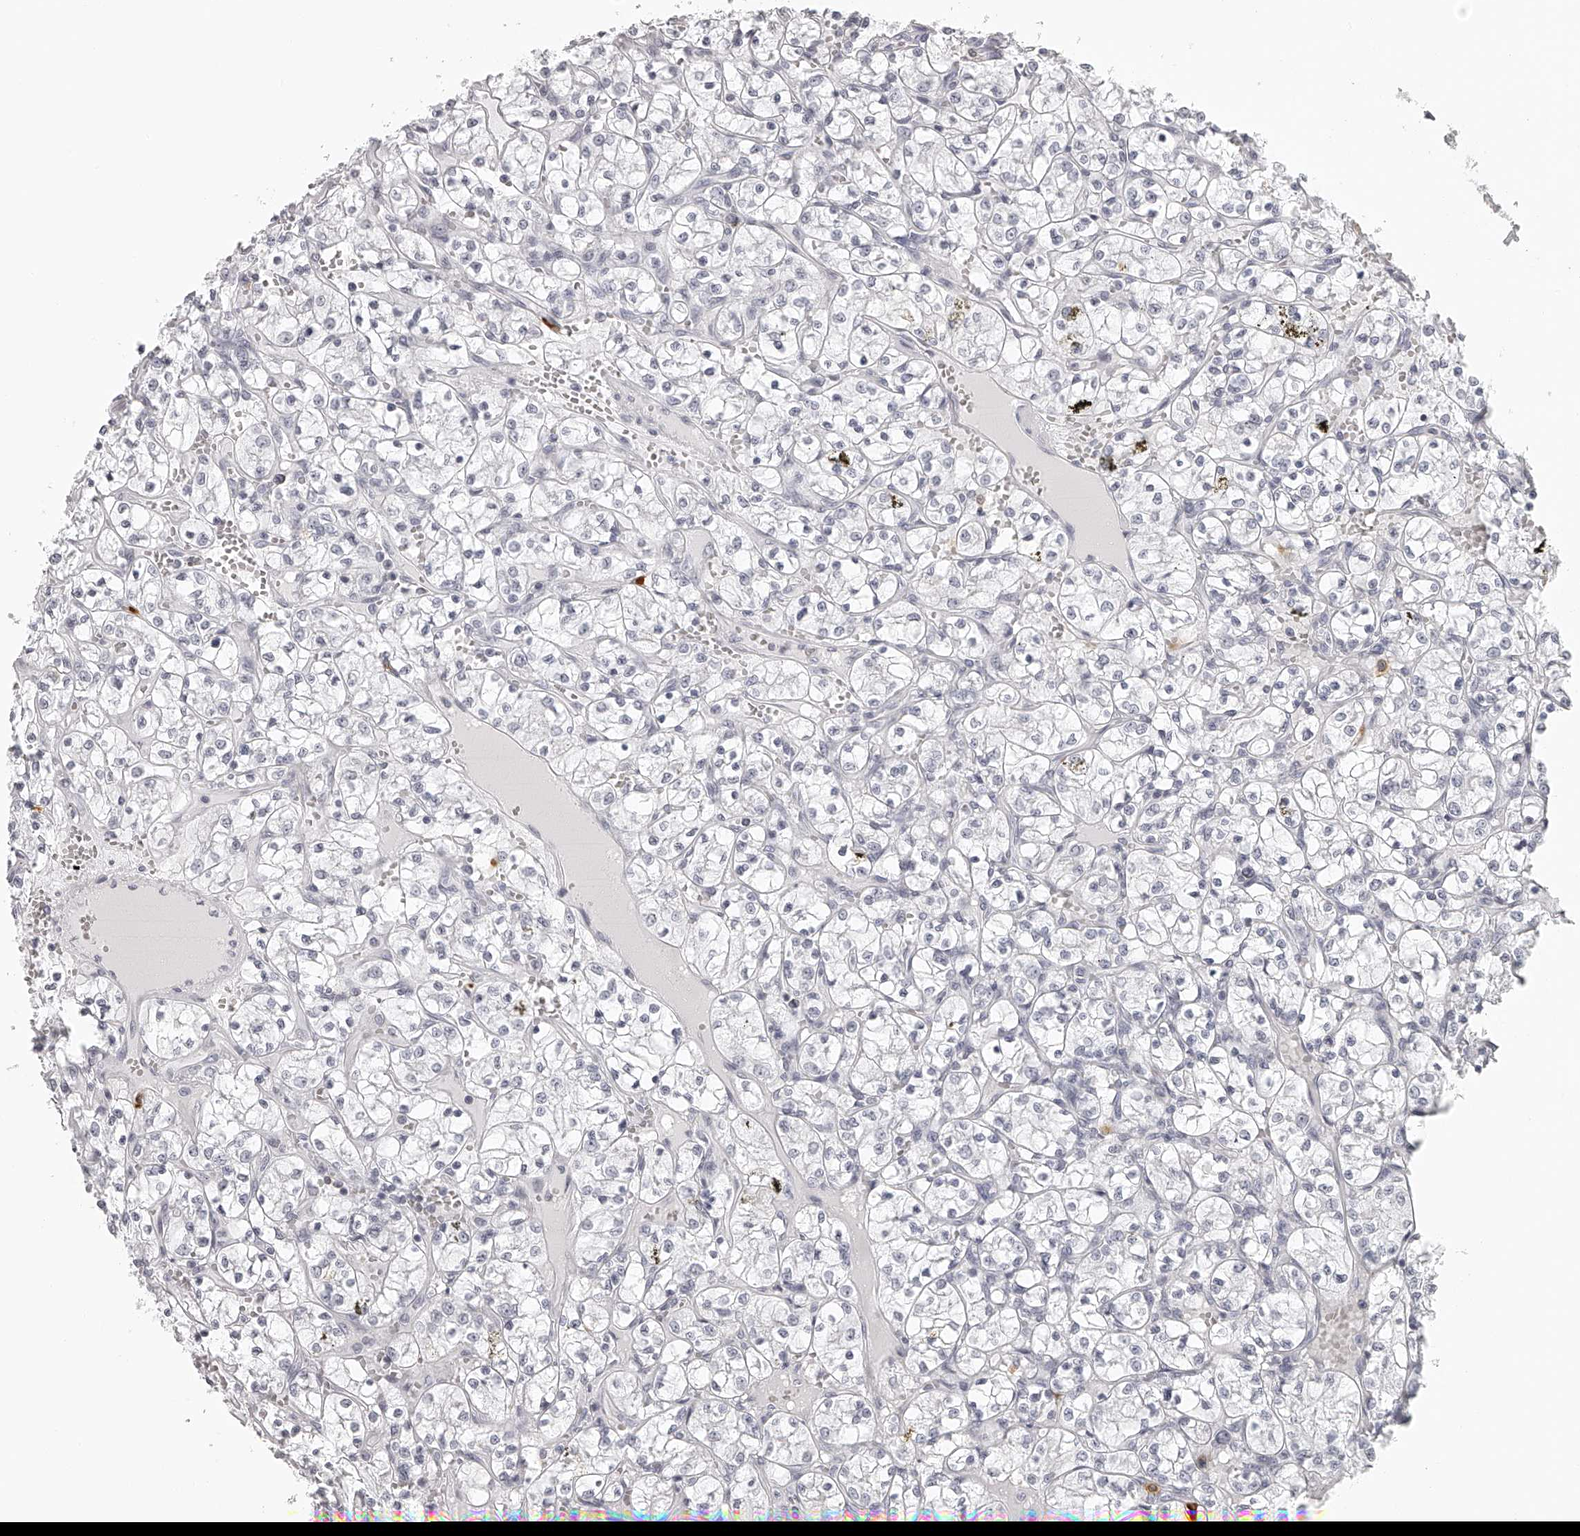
{"staining": {"intensity": "negative", "quantity": "none", "location": "none"}, "tissue": "renal cancer", "cell_type": "Tumor cells", "image_type": "cancer", "snomed": [{"axis": "morphology", "description": "Adenocarcinoma, NOS"}, {"axis": "topography", "description": "Kidney"}], "caption": "Renal cancer (adenocarcinoma) stained for a protein using immunohistochemistry exhibits no expression tumor cells.", "gene": "SEC11C", "patient": {"sex": "female", "age": 69}}